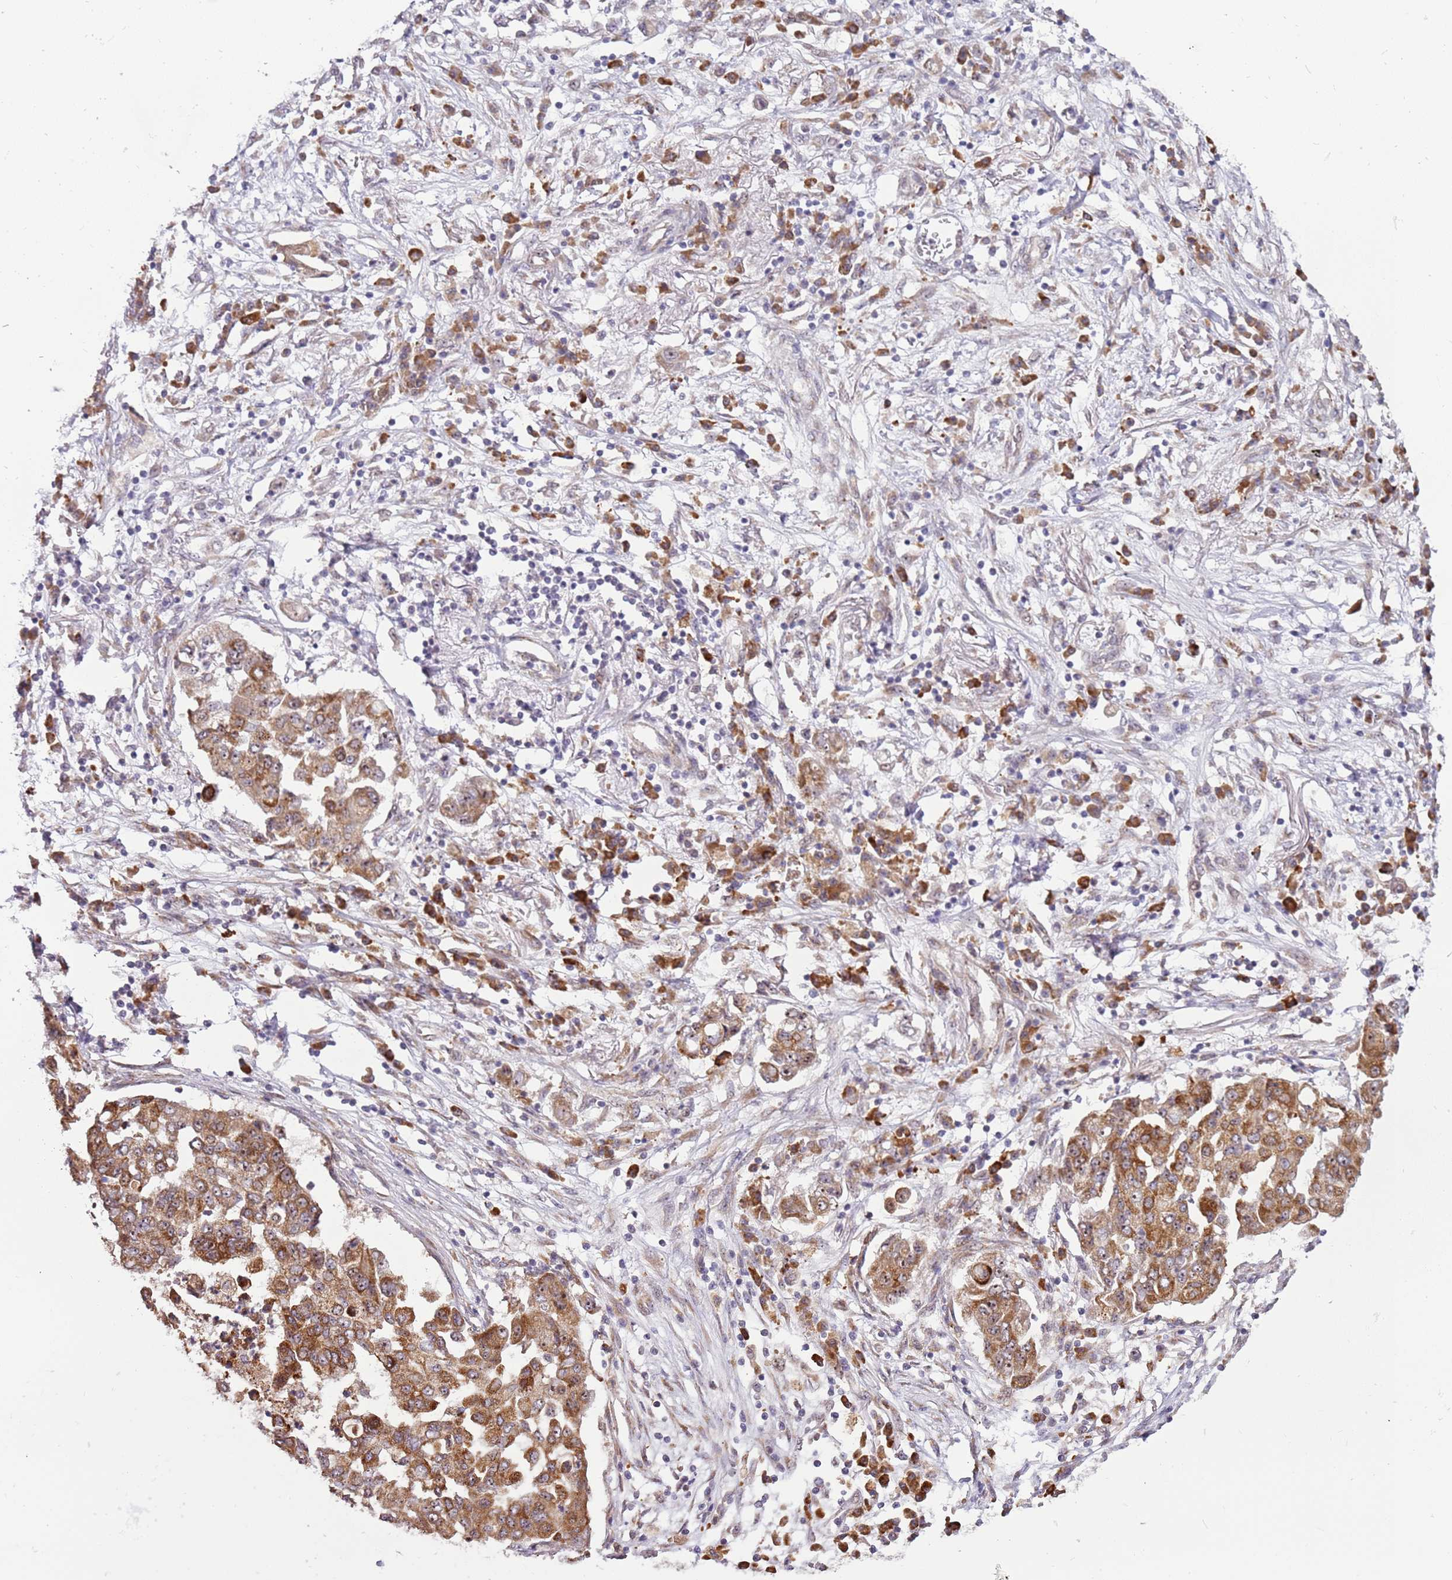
{"staining": {"intensity": "moderate", "quantity": ">75%", "location": "cytoplasmic/membranous,nuclear"}, "tissue": "lung cancer", "cell_type": "Tumor cells", "image_type": "cancer", "snomed": [{"axis": "morphology", "description": "Squamous cell carcinoma, NOS"}, {"axis": "topography", "description": "Lung"}], "caption": "Human lung cancer stained with a brown dye reveals moderate cytoplasmic/membranous and nuclear positive expression in about >75% of tumor cells.", "gene": "UCMA", "patient": {"sex": "male", "age": 74}}